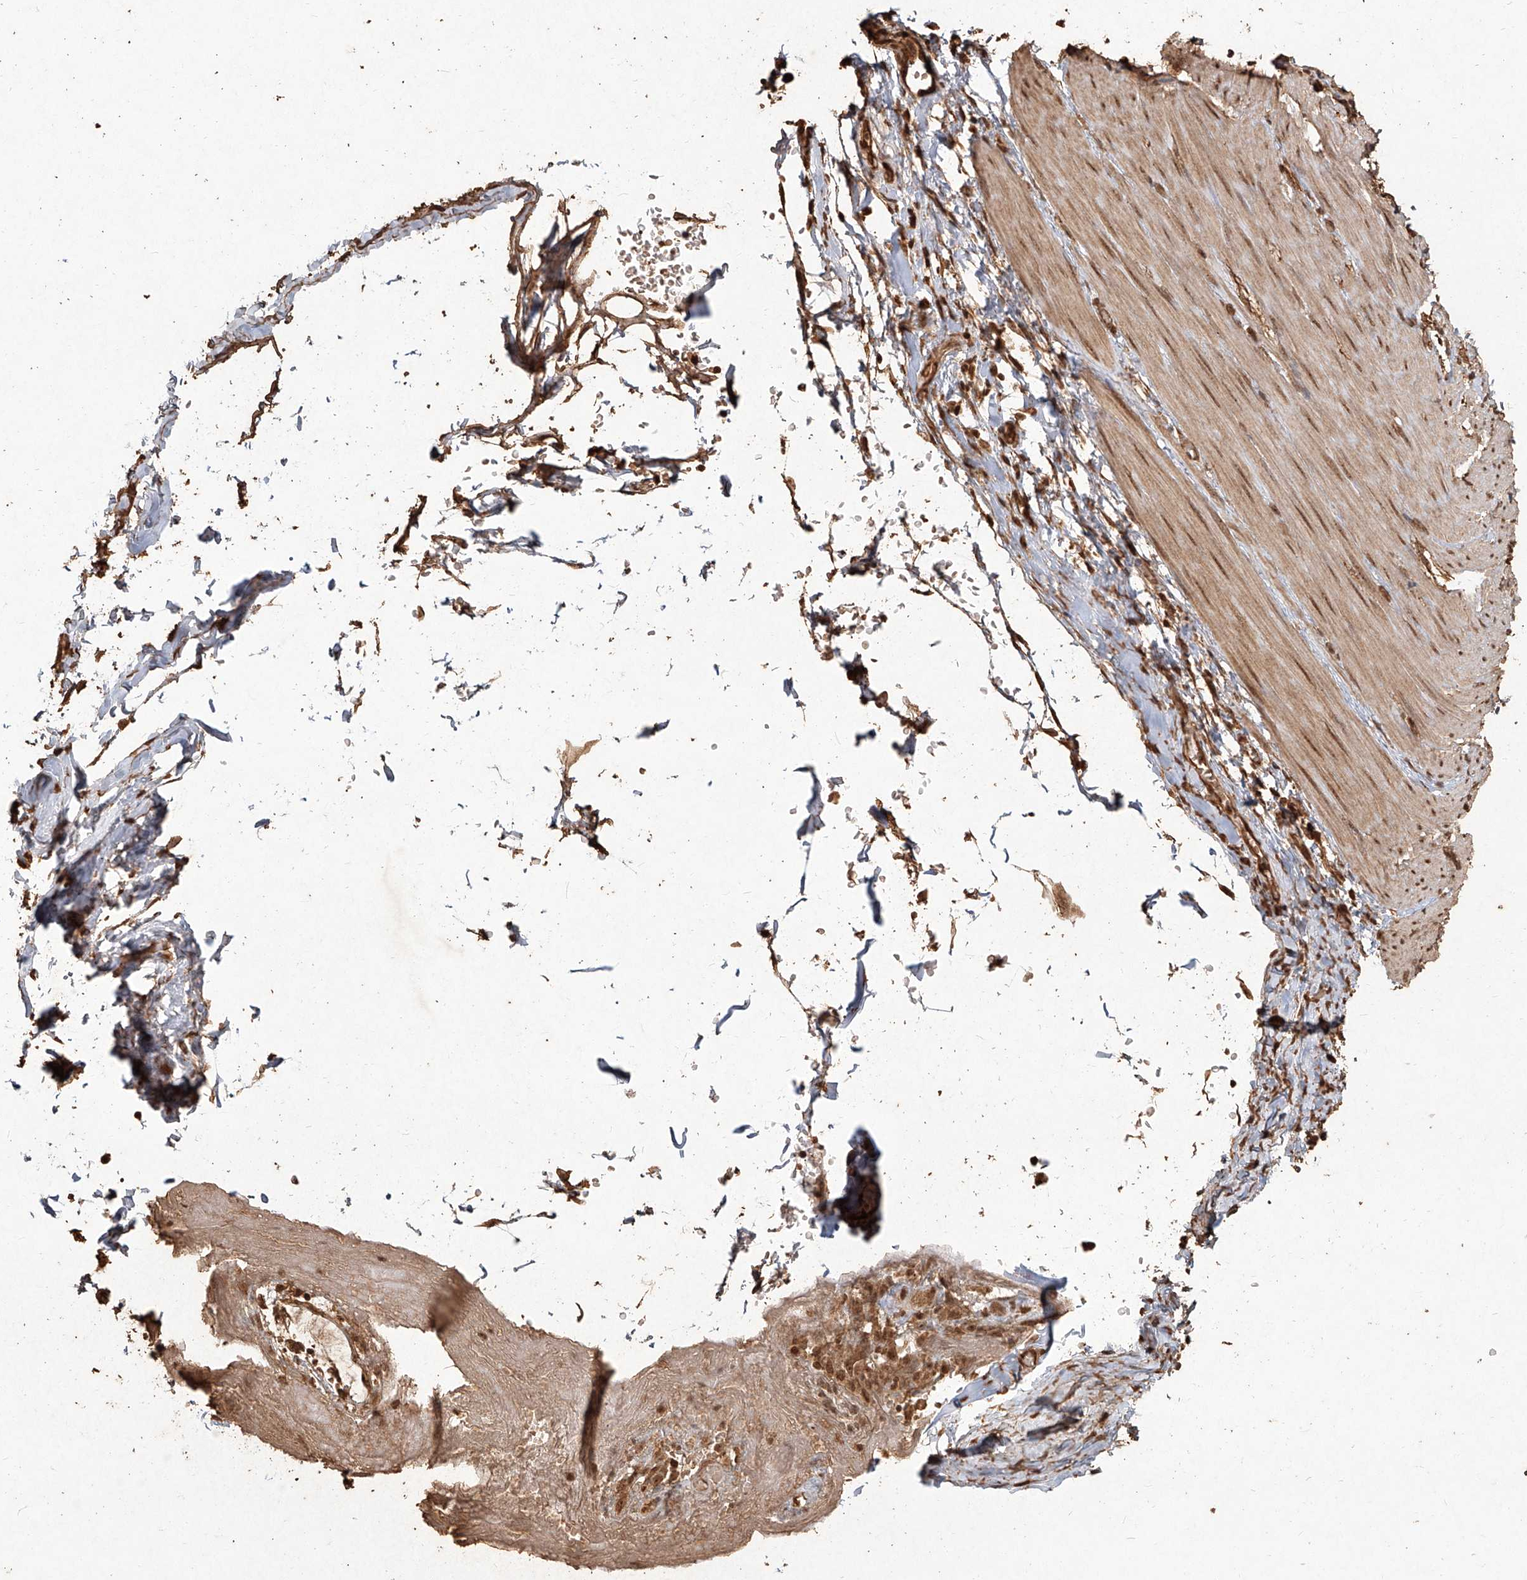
{"staining": {"intensity": "moderate", "quantity": ">75%", "location": "cytoplasmic/membranous,nuclear"}, "tissue": "smooth muscle", "cell_type": "Smooth muscle cells", "image_type": "normal", "snomed": [{"axis": "morphology", "description": "Normal tissue, NOS"}, {"axis": "morphology", "description": "Adenocarcinoma, NOS"}, {"axis": "topography", "description": "Colon"}, {"axis": "topography", "description": "Peripheral nerve tissue"}], "caption": "An image of smooth muscle stained for a protein reveals moderate cytoplasmic/membranous,nuclear brown staining in smooth muscle cells.", "gene": "UBE2K", "patient": {"sex": "male", "age": 14}}